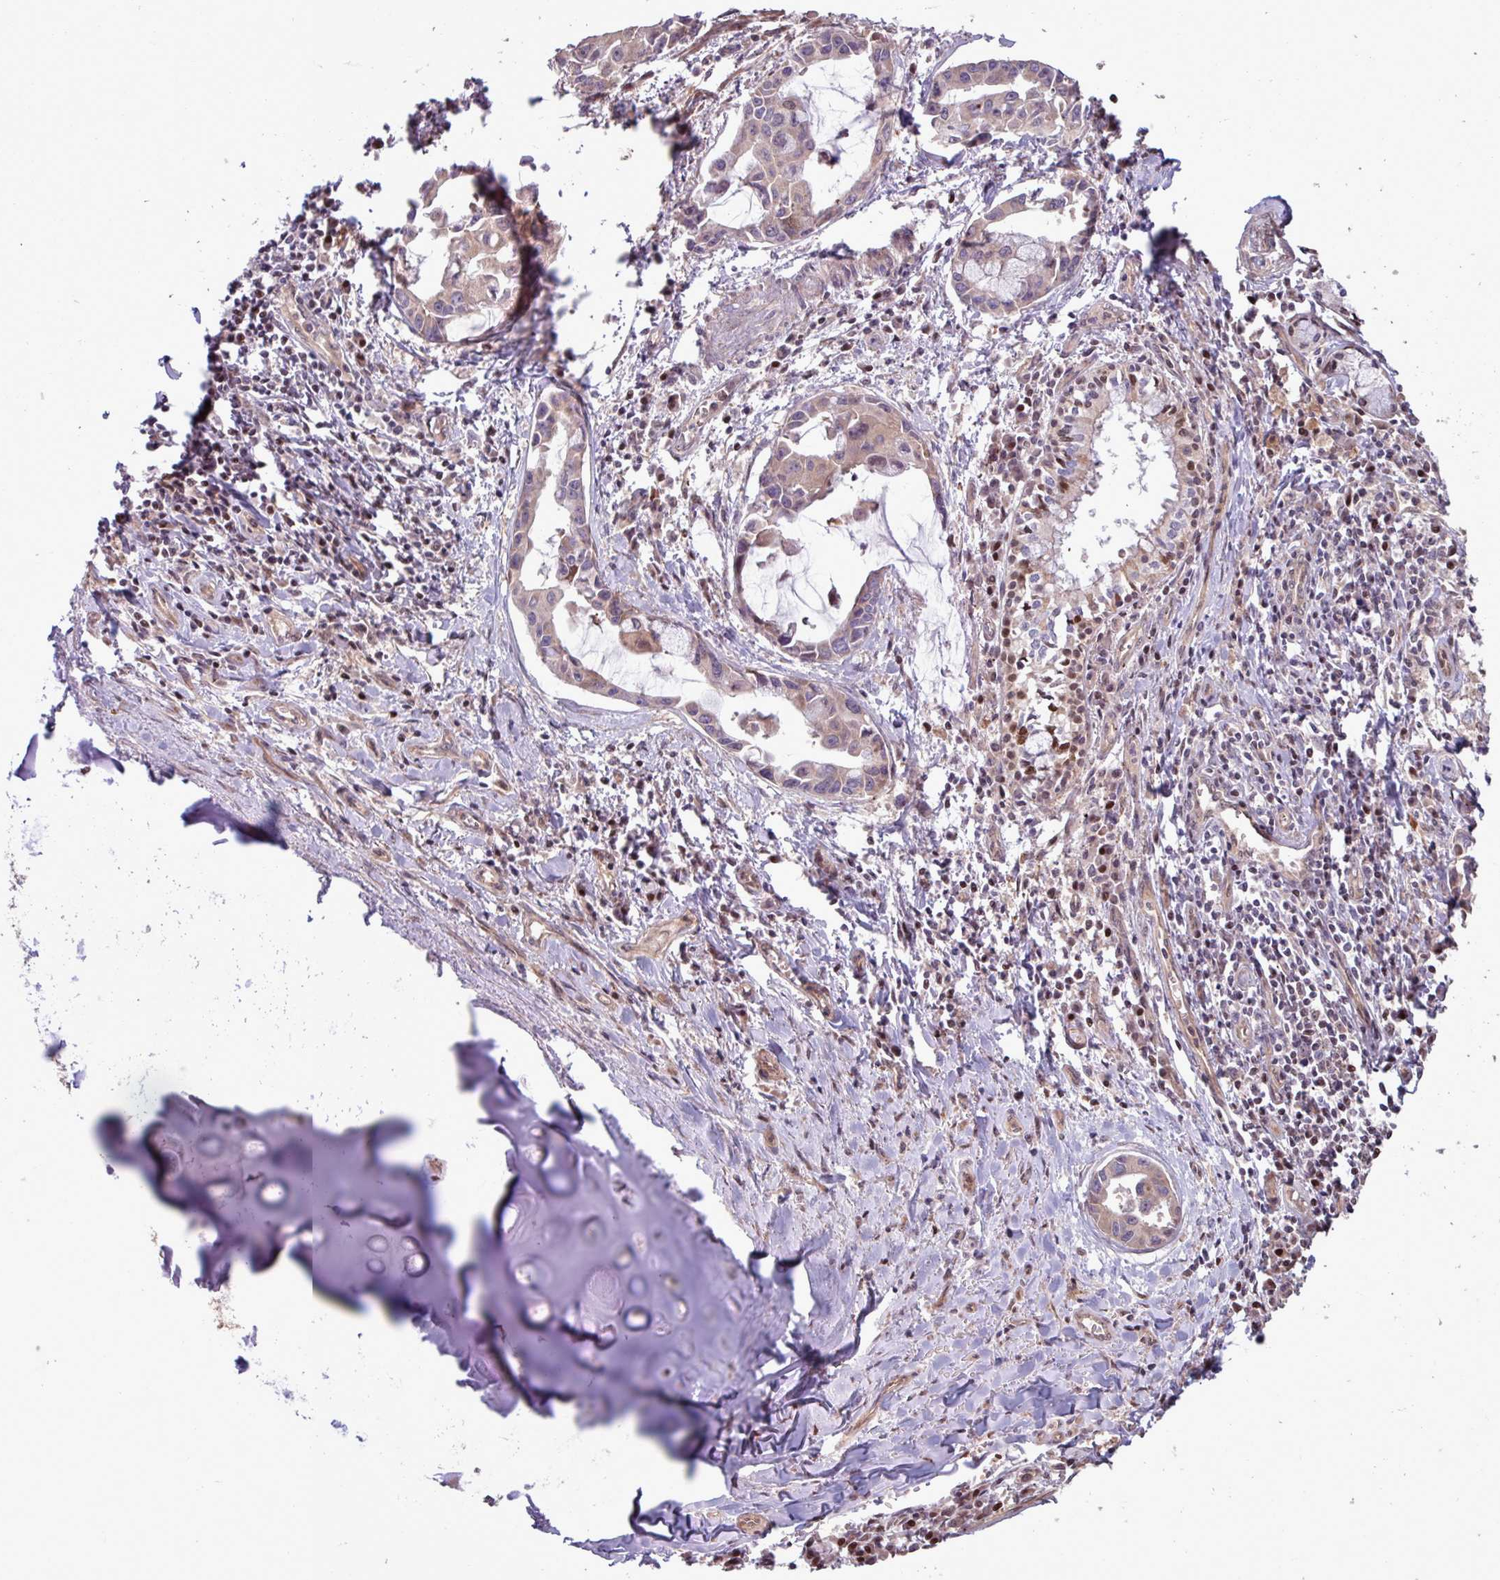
{"staining": {"intensity": "moderate", "quantity": ">75%", "location": "cytoplasmic/membranous"}, "tissue": "lung cancer", "cell_type": "Tumor cells", "image_type": "cancer", "snomed": [{"axis": "morphology", "description": "Adenocarcinoma, NOS"}, {"axis": "topography", "description": "Lung"}], "caption": "This micrograph exhibits lung adenocarcinoma stained with immunohistochemistry (IHC) to label a protein in brown. The cytoplasmic/membranous of tumor cells show moderate positivity for the protein. Nuclei are counter-stained blue.", "gene": "PDPR", "patient": {"sex": "male", "age": 64}}